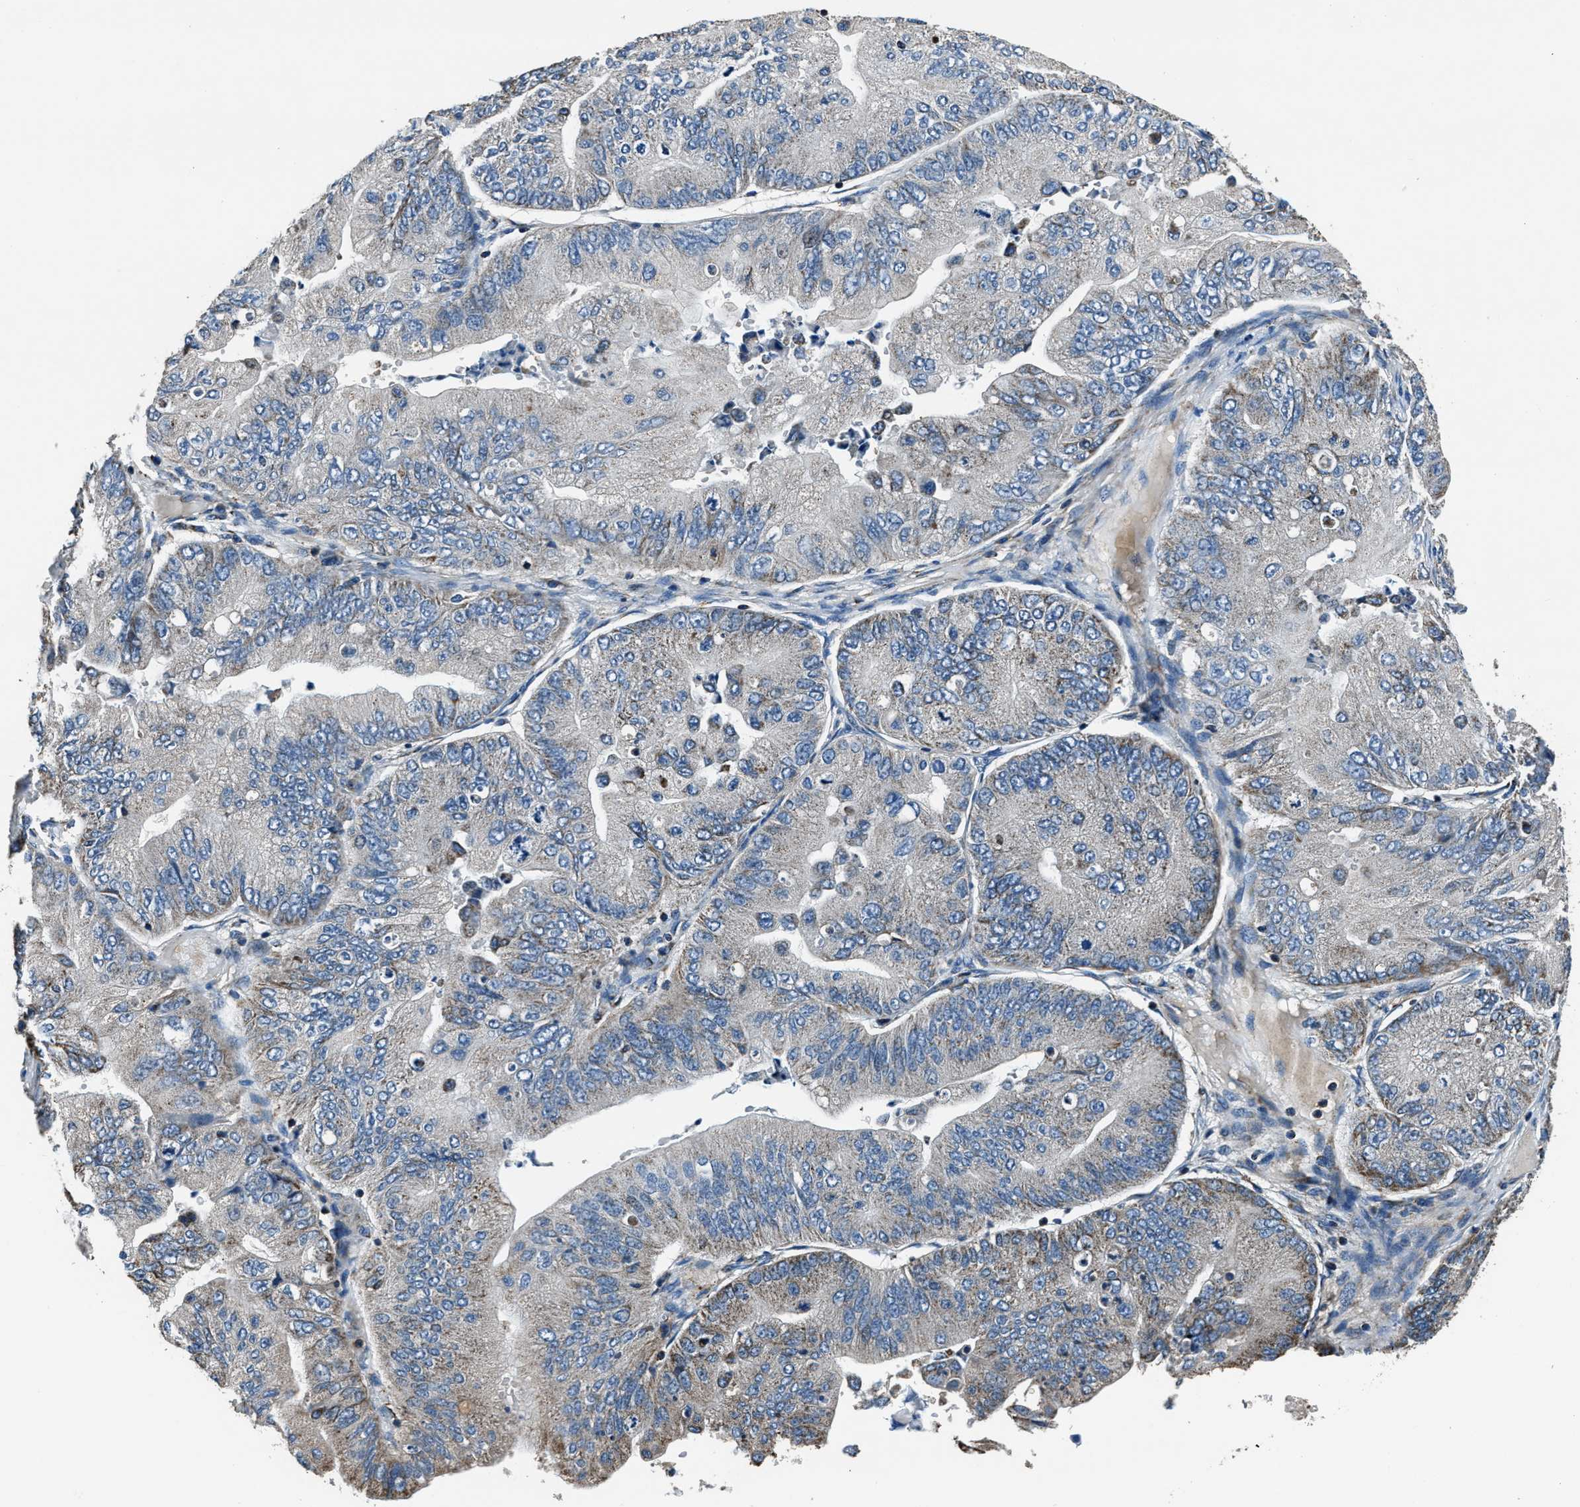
{"staining": {"intensity": "negative", "quantity": "none", "location": "none"}, "tissue": "ovarian cancer", "cell_type": "Tumor cells", "image_type": "cancer", "snomed": [{"axis": "morphology", "description": "Cystadenocarcinoma, mucinous, NOS"}, {"axis": "topography", "description": "Ovary"}], "caption": "High power microscopy photomicrograph of an immunohistochemistry (IHC) image of ovarian cancer (mucinous cystadenocarcinoma), revealing no significant positivity in tumor cells.", "gene": "OGDH", "patient": {"sex": "female", "age": 61}}